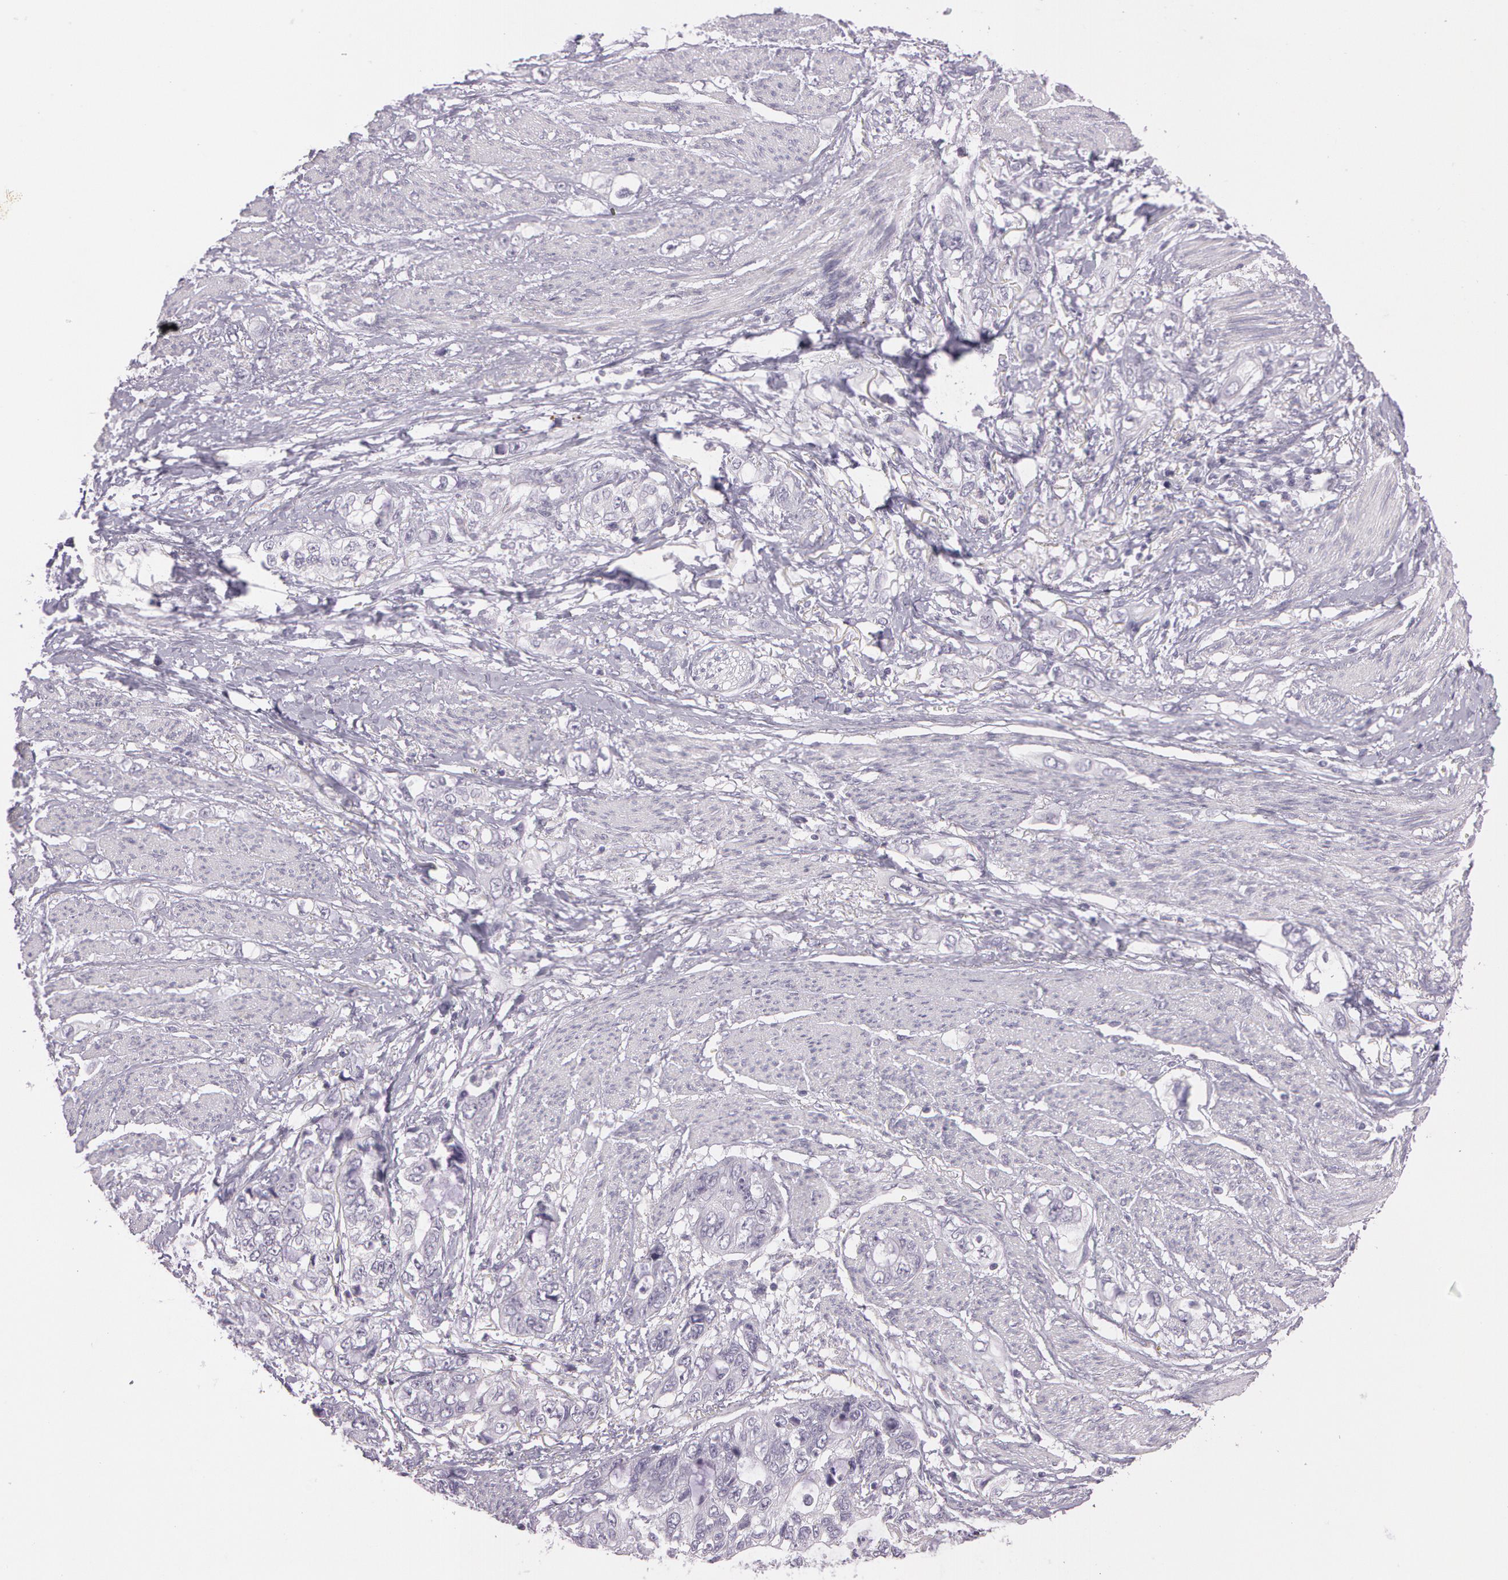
{"staining": {"intensity": "negative", "quantity": "none", "location": "none"}, "tissue": "stomach cancer", "cell_type": "Tumor cells", "image_type": "cancer", "snomed": [{"axis": "morphology", "description": "Adenocarcinoma, NOS"}, {"axis": "topography", "description": "Stomach, upper"}], "caption": "DAB (3,3'-diaminobenzidine) immunohistochemical staining of human adenocarcinoma (stomach) exhibits no significant expression in tumor cells.", "gene": "OTC", "patient": {"sex": "female", "age": 52}}